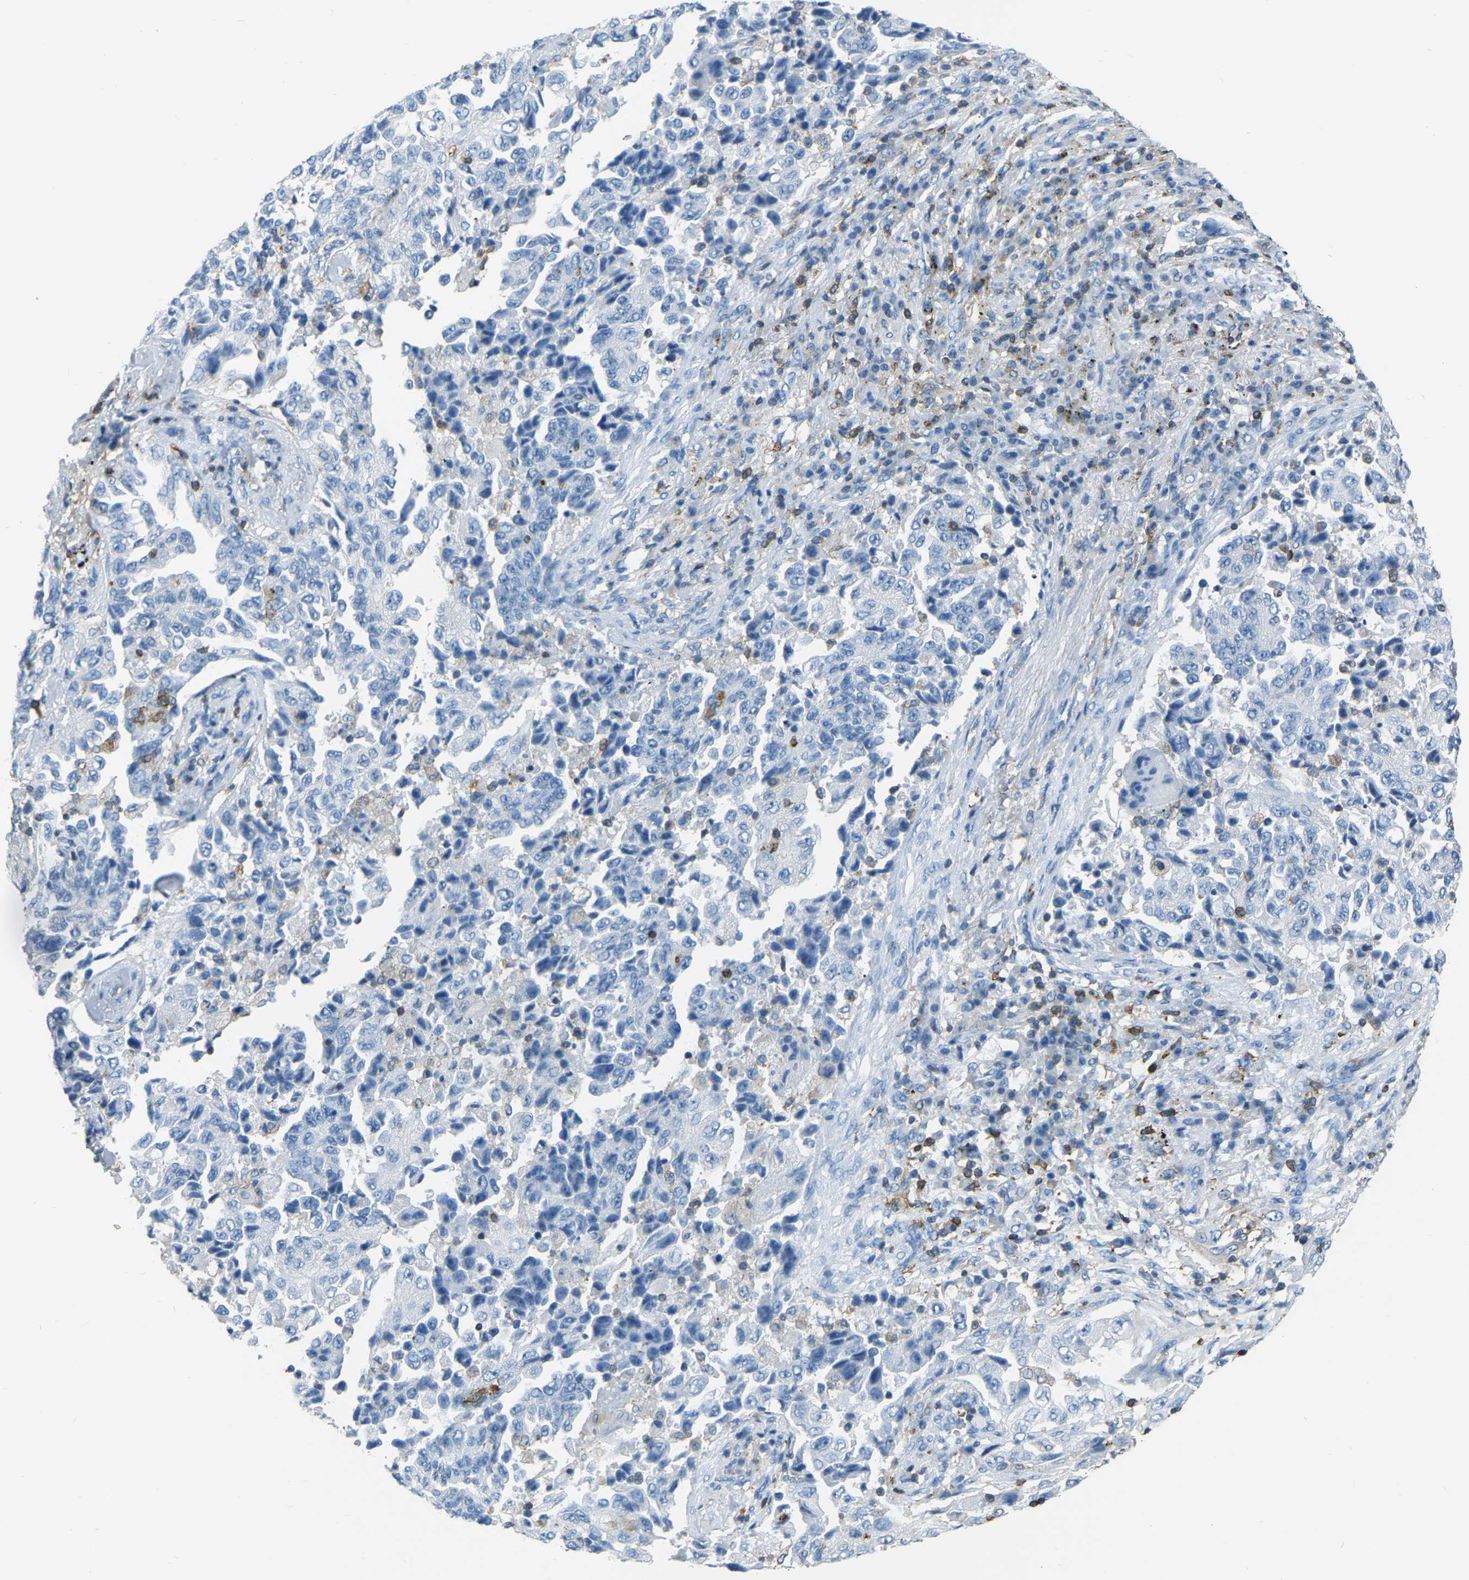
{"staining": {"intensity": "negative", "quantity": "none", "location": "none"}, "tissue": "lung cancer", "cell_type": "Tumor cells", "image_type": "cancer", "snomed": [{"axis": "morphology", "description": "Adenocarcinoma, NOS"}, {"axis": "topography", "description": "Lung"}], "caption": "This is an immunohistochemistry (IHC) image of human lung cancer. There is no positivity in tumor cells.", "gene": "ARHGAP45", "patient": {"sex": "female", "age": 51}}